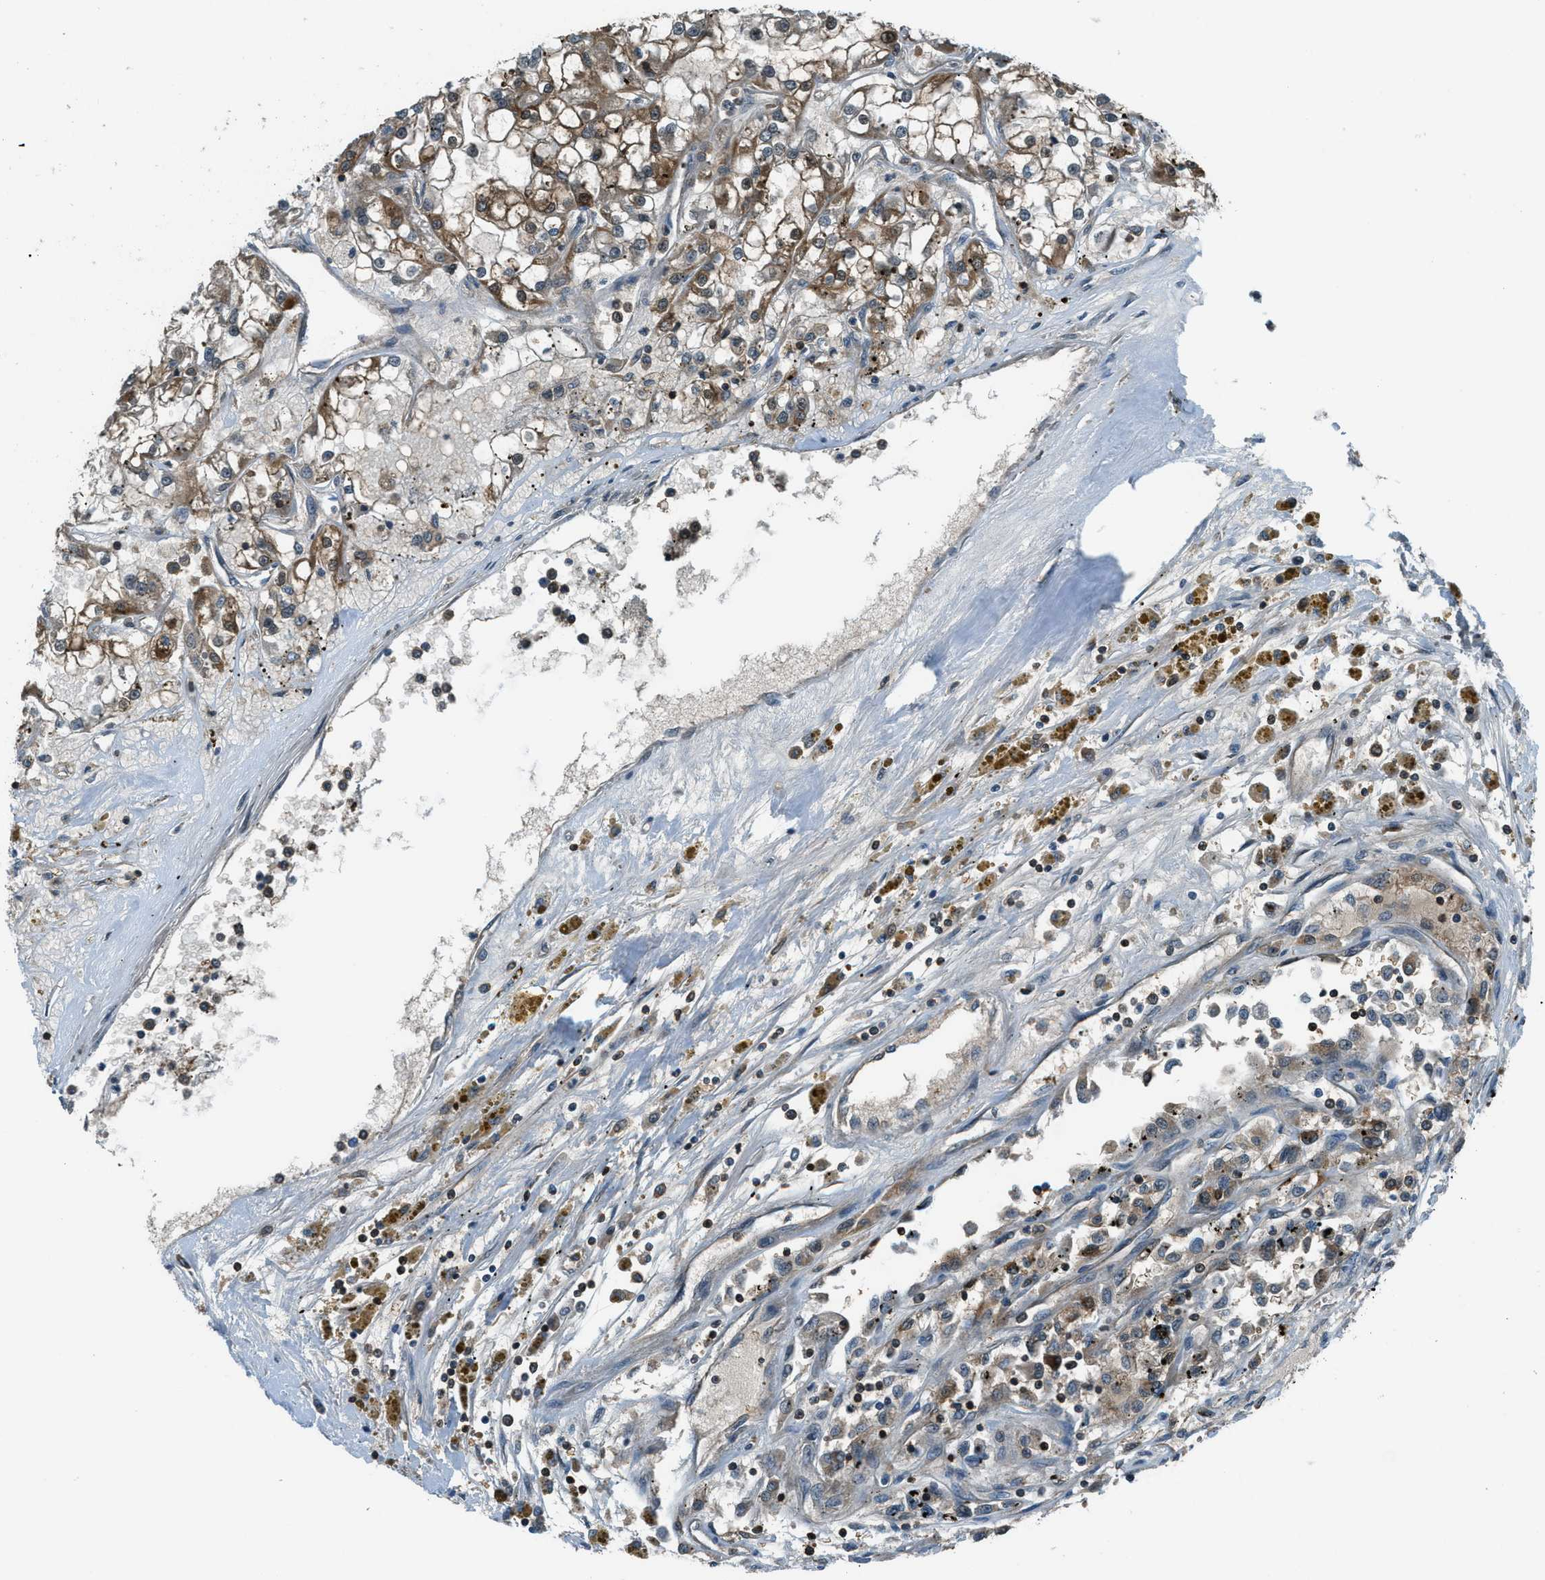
{"staining": {"intensity": "moderate", "quantity": "25%-75%", "location": "cytoplasmic/membranous"}, "tissue": "renal cancer", "cell_type": "Tumor cells", "image_type": "cancer", "snomed": [{"axis": "morphology", "description": "Adenocarcinoma, NOS"}, {"axis": "topography", "description": "Kidney"}], "caption": "A photomicrograph of renal cancer stained for a protein shows moderate cytoplasmic/membranous brown staining in tumor cells.", "gene": "HEBP2", "patient": {"sex": "female", "age": 52}}